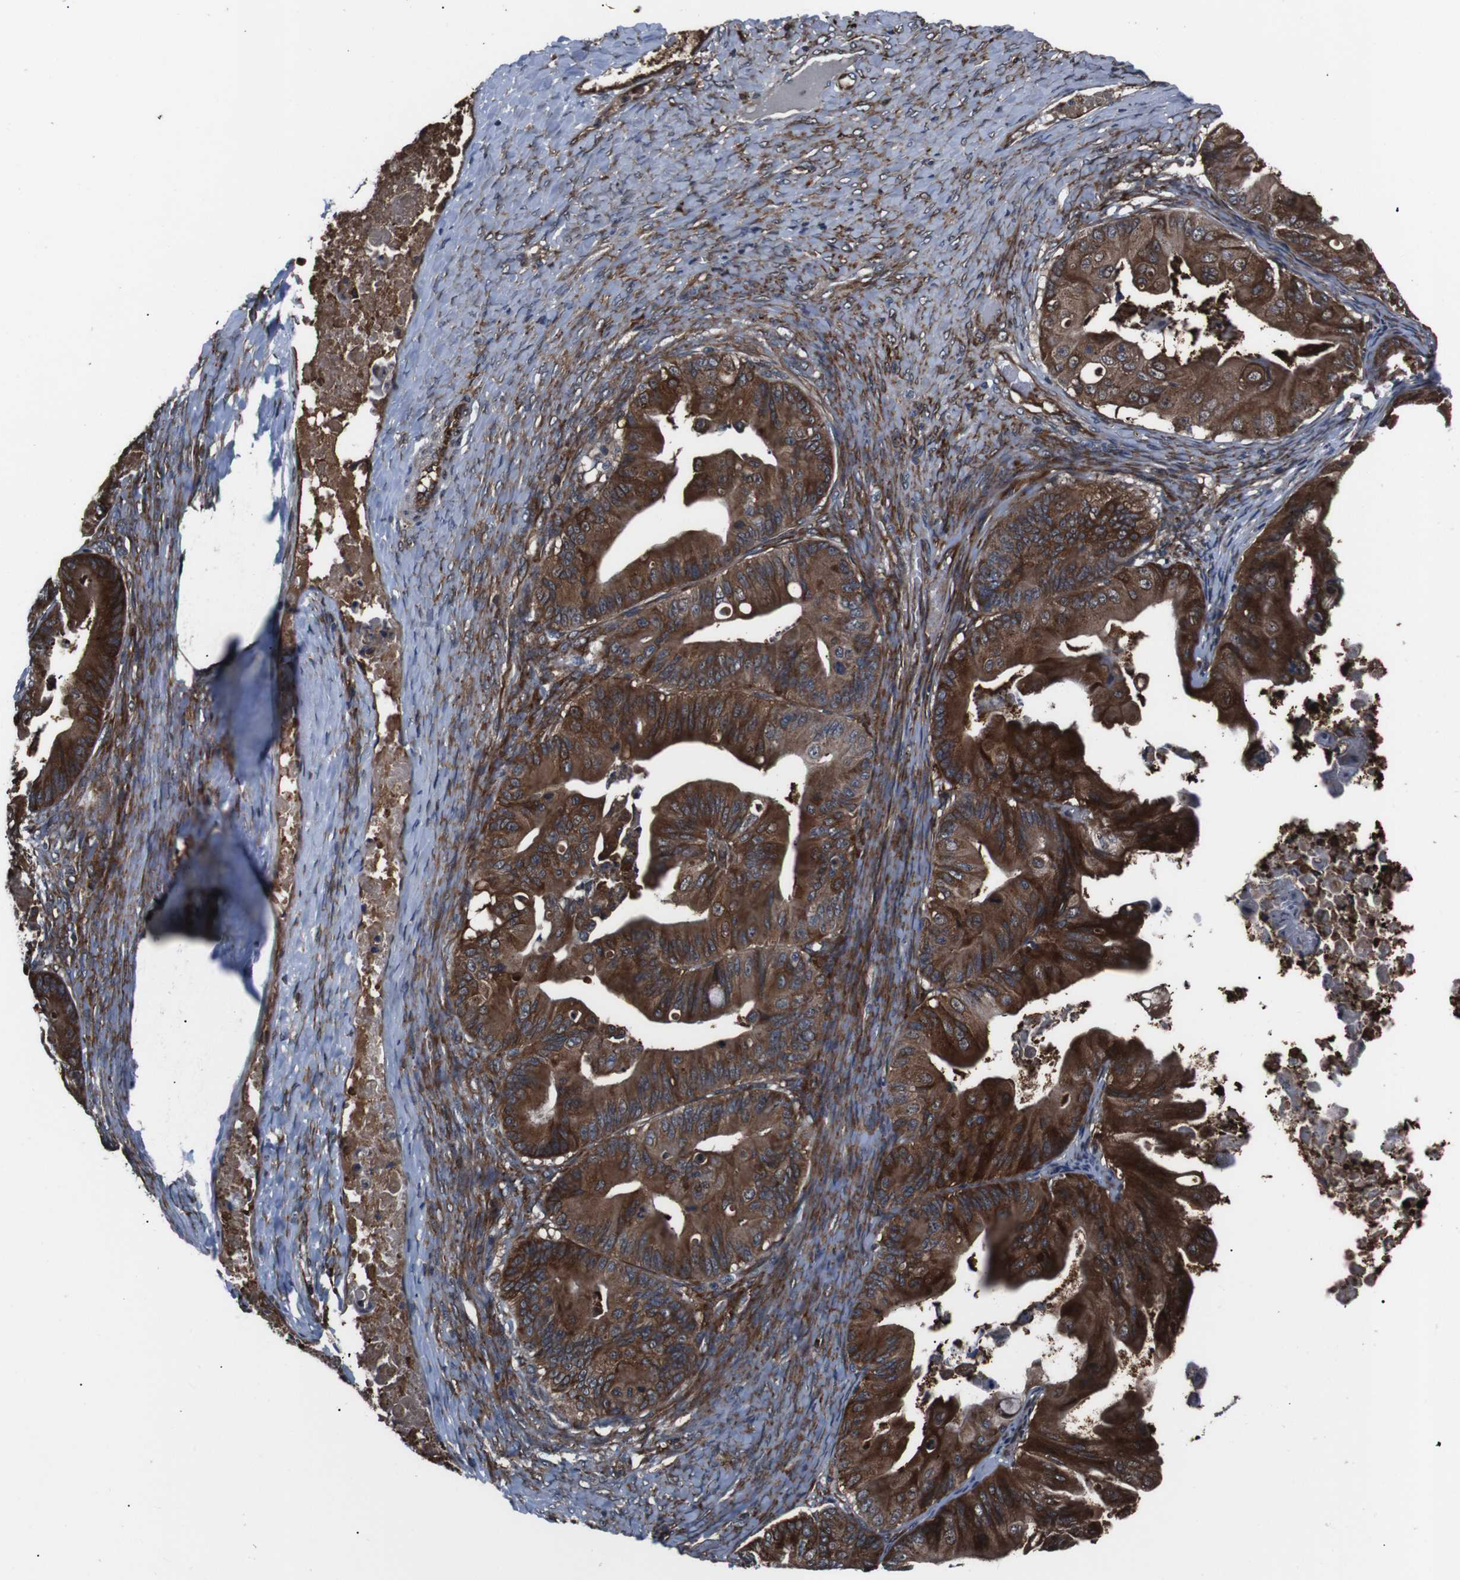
{"staining": {"intensity": "strong", "quantity": ">75%", "location": "cytoplasmic/membranous"}, "tissue": "ovarian cancer", "cell_type": "Tumor cells", "image_type": "cancer", "snomed": [{"axis": "morphology", "description": "Cystadenocarcinoma, mucinous, NOS"}, {"axis": "topography", "description": "Ovary"}], "caption": "A photomicrograph showing strong cytoplasmic/membranous positivity in about >75% of tumor cells in ovarian mucinous cystadenocarcinoma, as visualized by brown immunohistochemical staining.", "gene": "EIF4A2", "patient": {"sex": "female", "age": 37}}